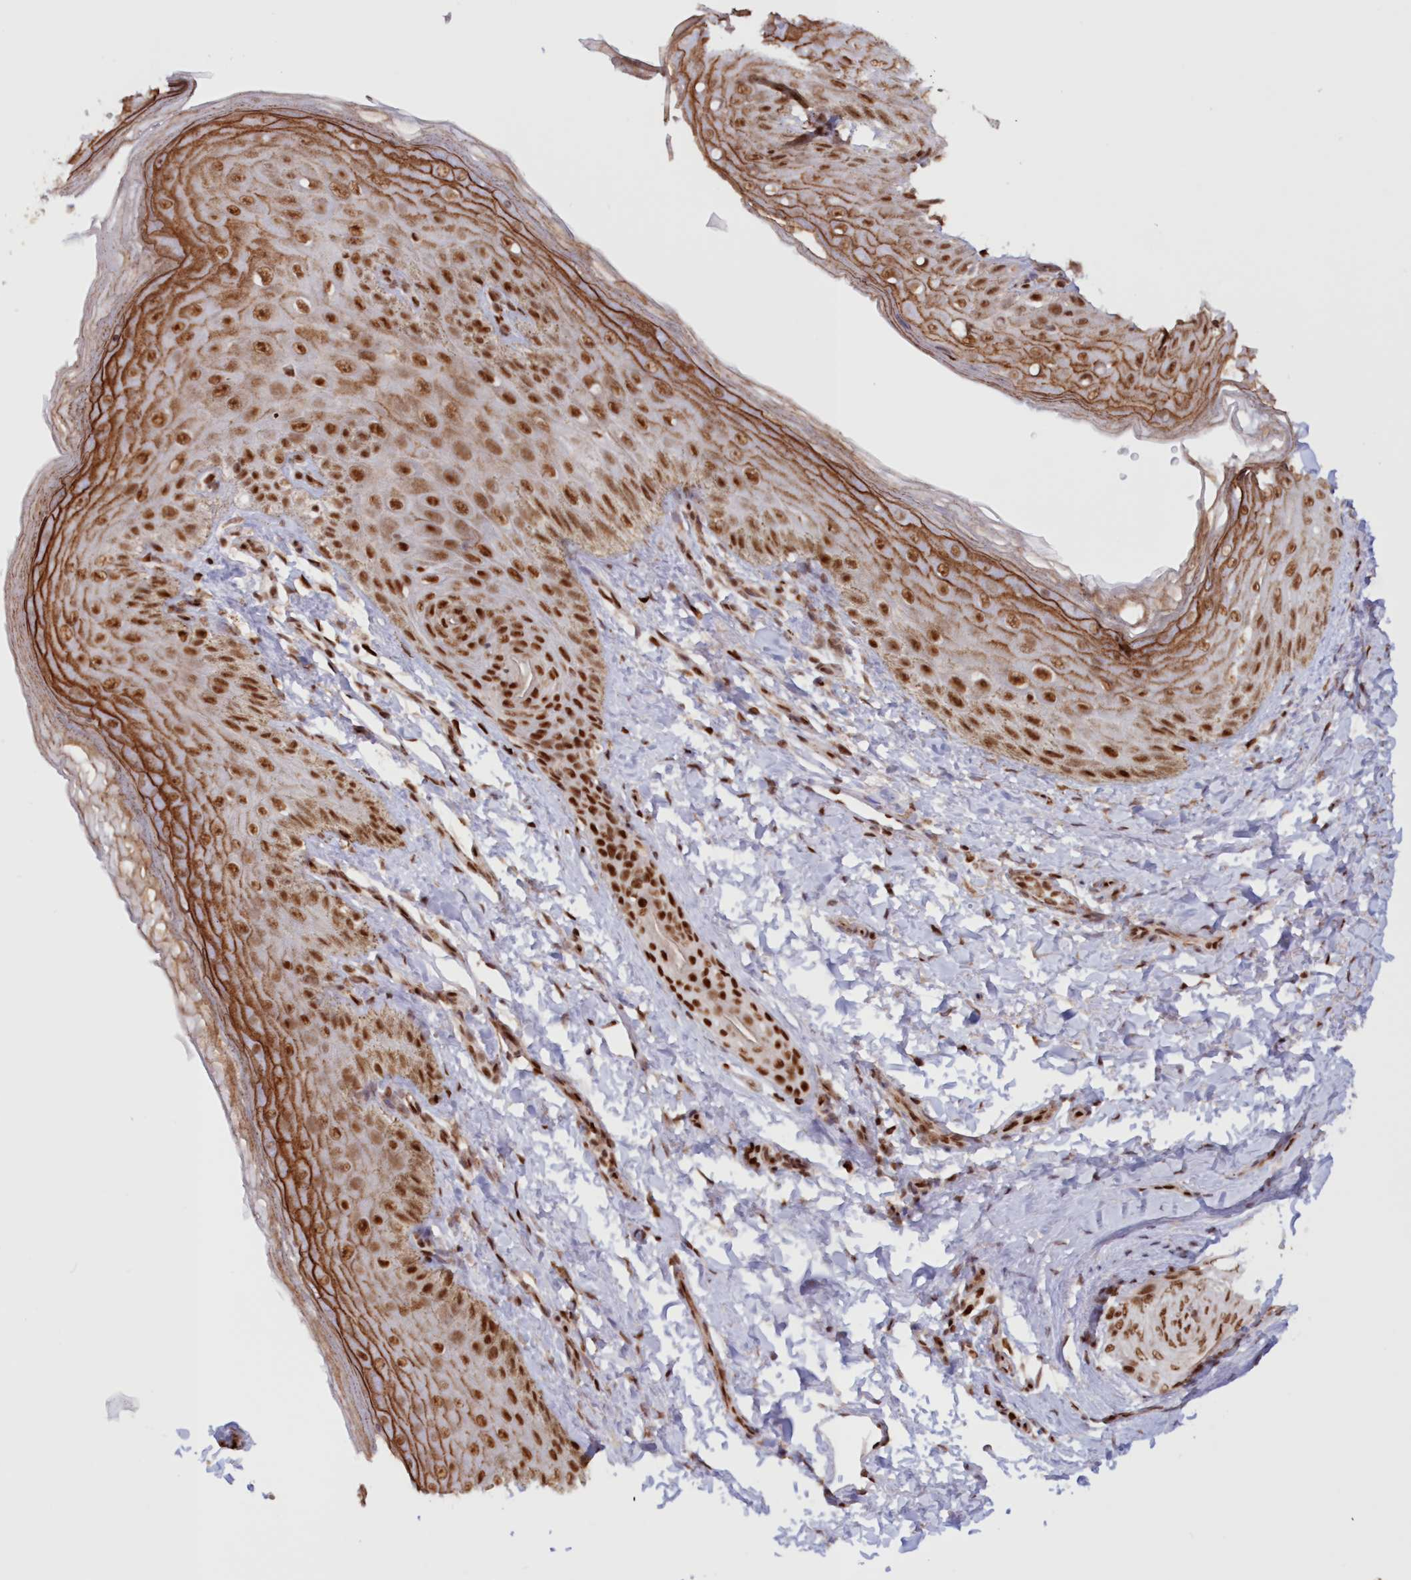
{"staining": {"intensity": "strong", "quantity": ">75%", "location": "cytoplasmic/membranous,nuclear"}, "tissue": "skin", "cell_type": "Epidermal cells", "image_type": "normal", "snomed": [{"axis": "morphology", "description": "Normal tissue, NOS"}, {"axis": "topography", "description": "Anal"}], "caption": "A micrograph of skin stained for a protein demonstrates strong cytoplasmic/membranous,nuclear brown staining in epidermal cells.", "gene": "POLR2B", "patient": {"sex": "male", "age": 44}}